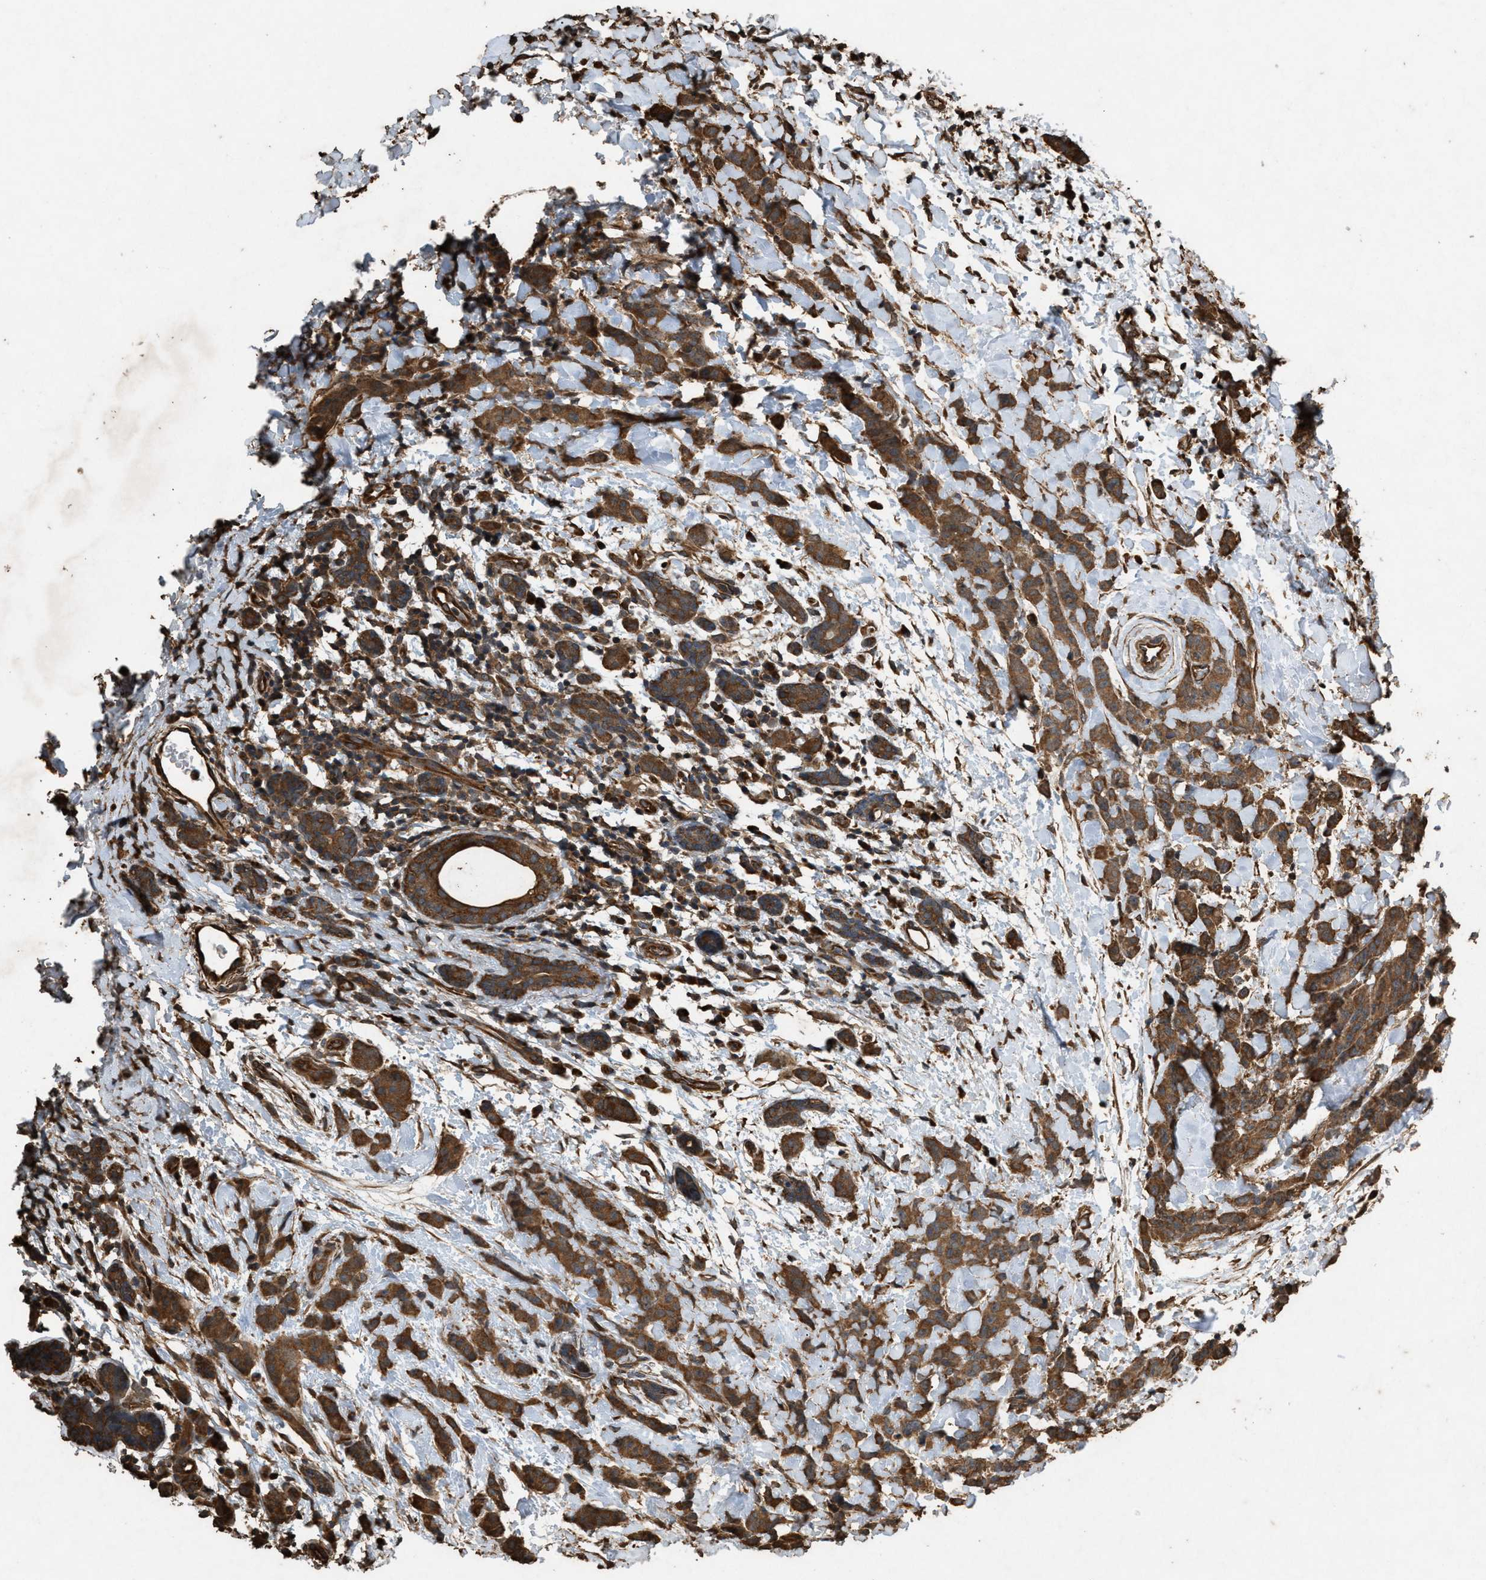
{"staining": {"intensity": "moderate", "quantity": ">75%", "location": "cytoplasmic/membranous"}, "tissue": "breast cancer", "cell_type": "Tumor cells", "image_type": "cancer", "snomed": [{"axis": "morphology", "description": "Normal tissue, NOS"}, {"axis": "morphology", "description": "Duct carcinoma"}, {"axis": "topography", "description": "Breast"}], "caption": "Breast infiltrating ductal carcinoma stained with immunohistochemistry reveals moderate cytoplasmic/membranous staining in about >75% of tumor cells. (DAB (3,3'-diaminobenzidine) IHC with brightfield microscopy, high magnification).", "gene": "DCAF7", "patient": {"sex": "female", "age": 40}}